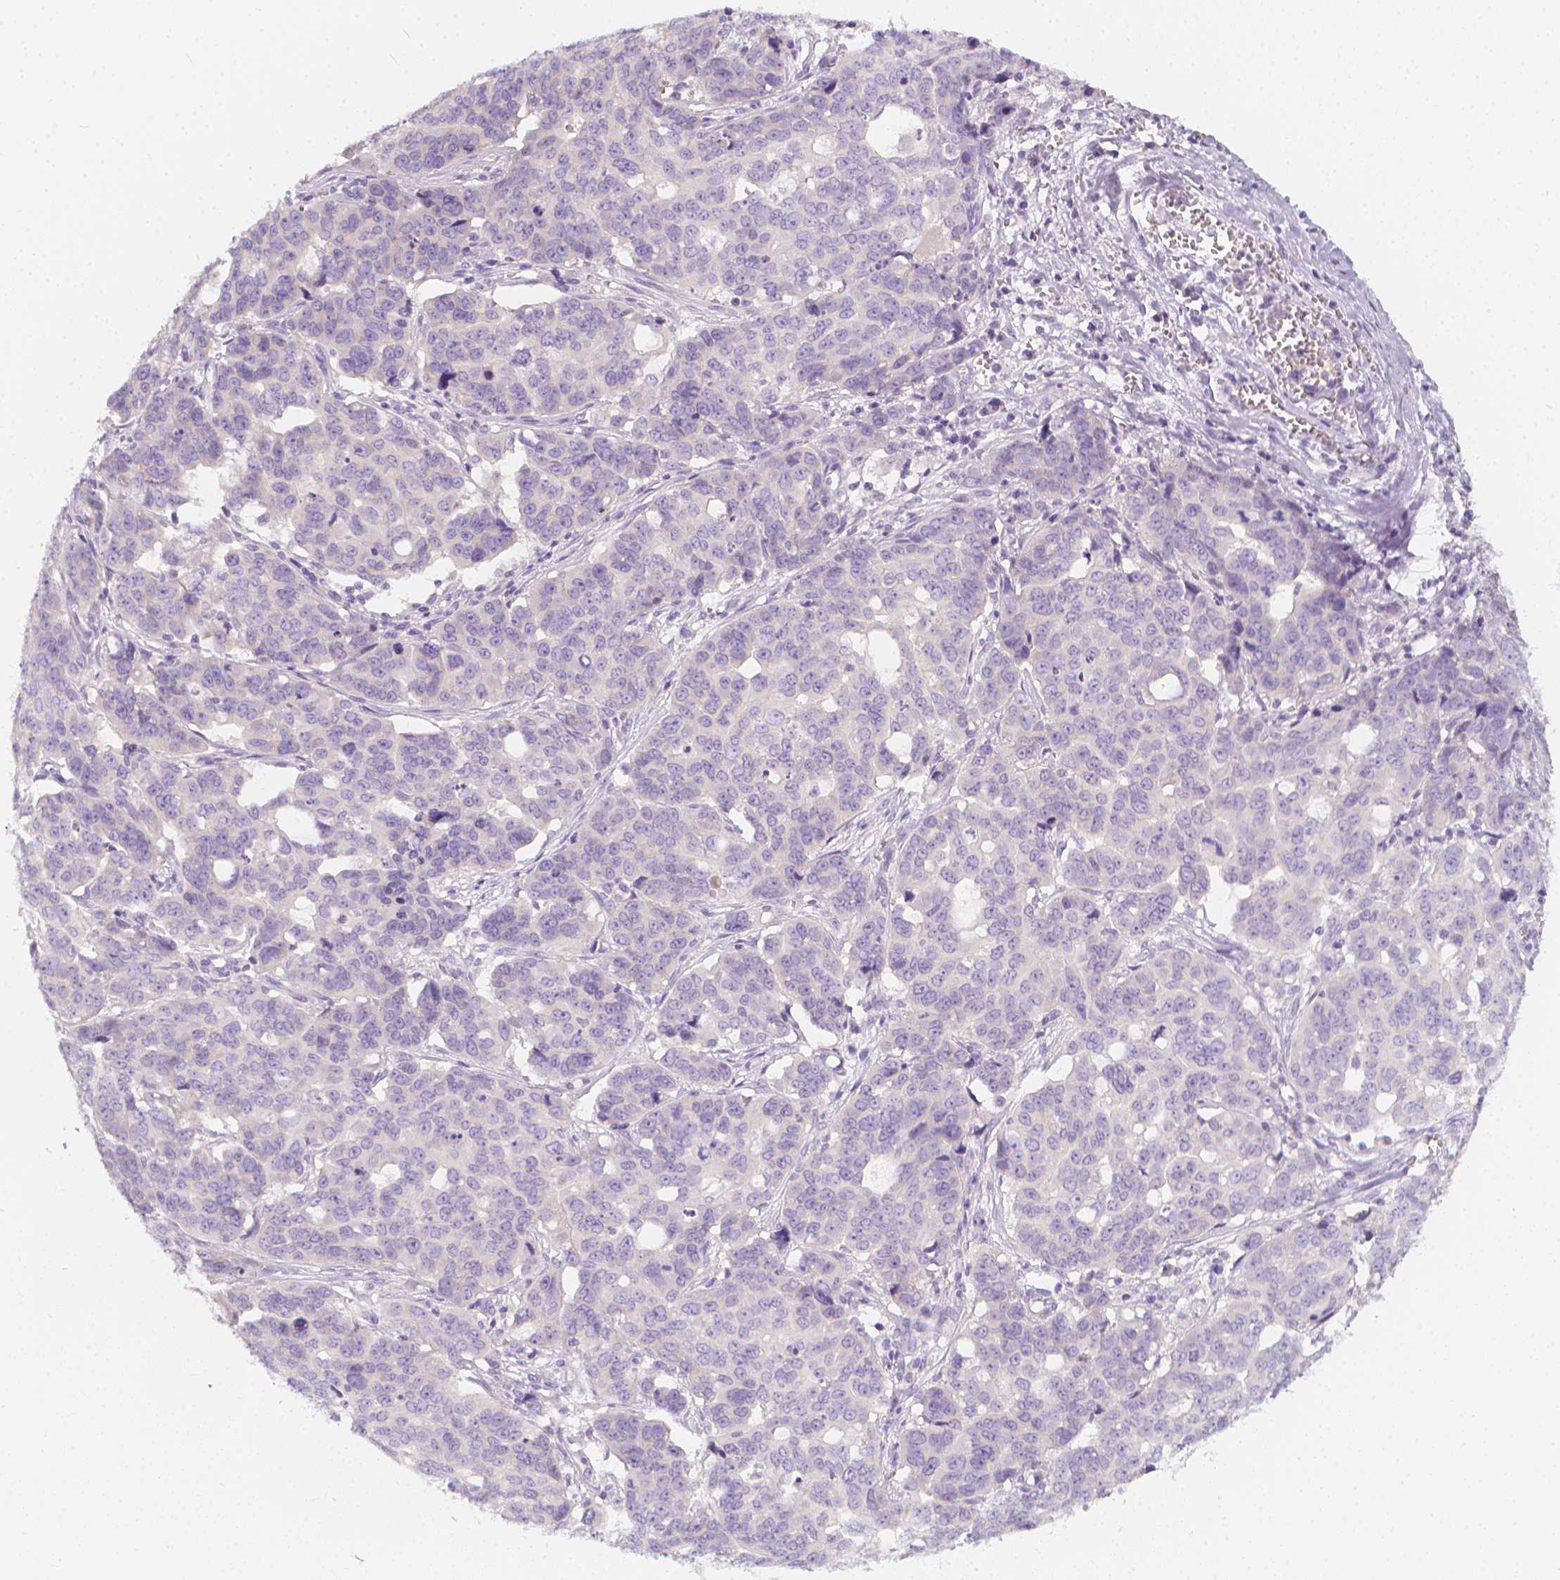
{"staining": {"intensity": "negative", "quantity": "none", "location": "none"}, "tissue": "ovarian cancer", "cell_type": "Tumor cells", "image_type": "cancer", "snomed": [{"axis": "morphology", "description": "Carcinoma, endometroid"}, {"axis": "topography", "description": "Ovary"}], "caption": "Immunohistochemistry of human ovarian cancer reveals no expression in tumor cells.", "gene": "RBFOX1", "patient": {"sex": "female", "age": 78}}